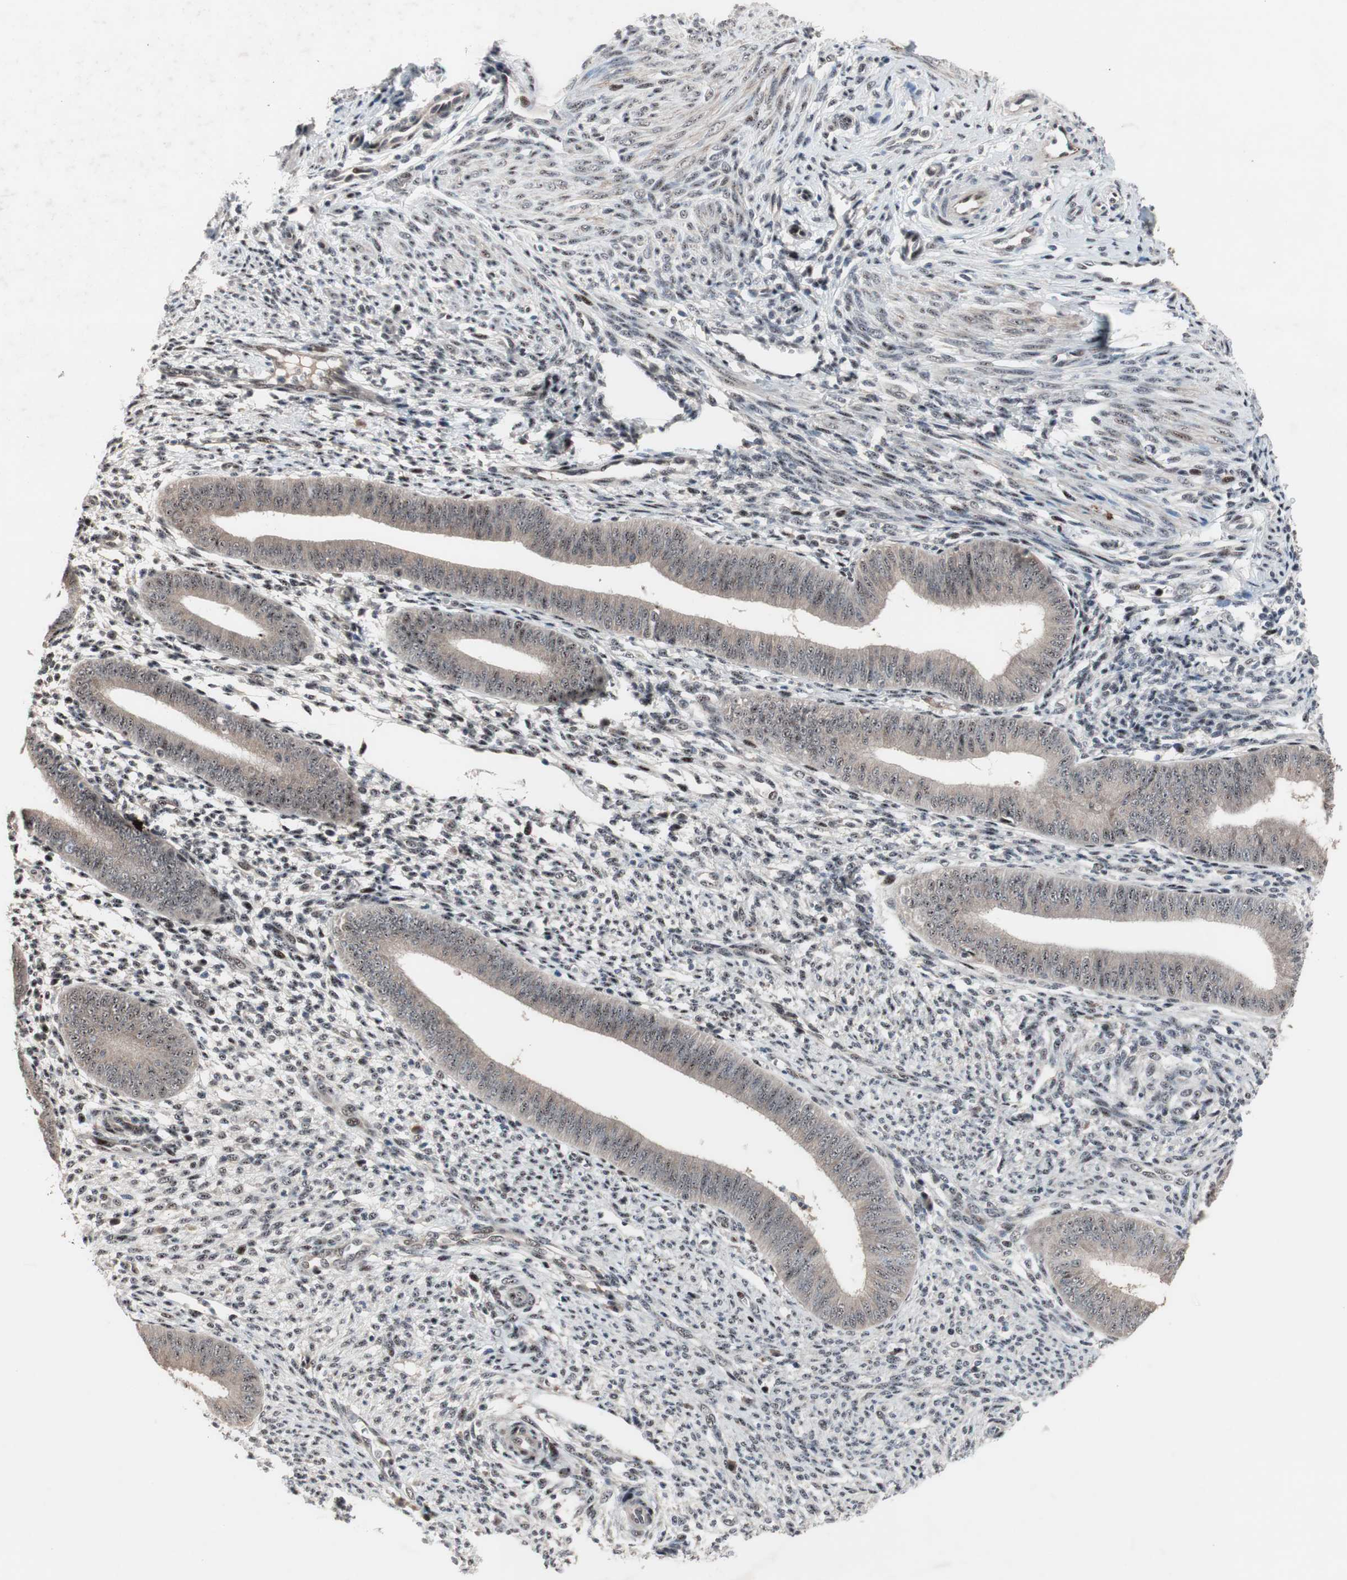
{"staining": {"intensity": "weak", "quantity": "<25%", "location": "nuclear"}, "tissue": "endometrium", "cell_type": "Cells in endometrial stroma", "image_type": "normal", "snomed": [{"axis": "morphology", "description": "Normal tissue, NOS"}, {"axis": "topography", "description": "Endometrium"}], "caption": "Photomicrograph shows no significant protein staining in cells in endometrial stroma of benign endometrium. (DAB (3,3'-diaminobenzidine) immunohistochemistry visualized using brightfield microscopy, high magnification).", "gene": "PINX1", "patient": {"sex": "female", "age": 35}}